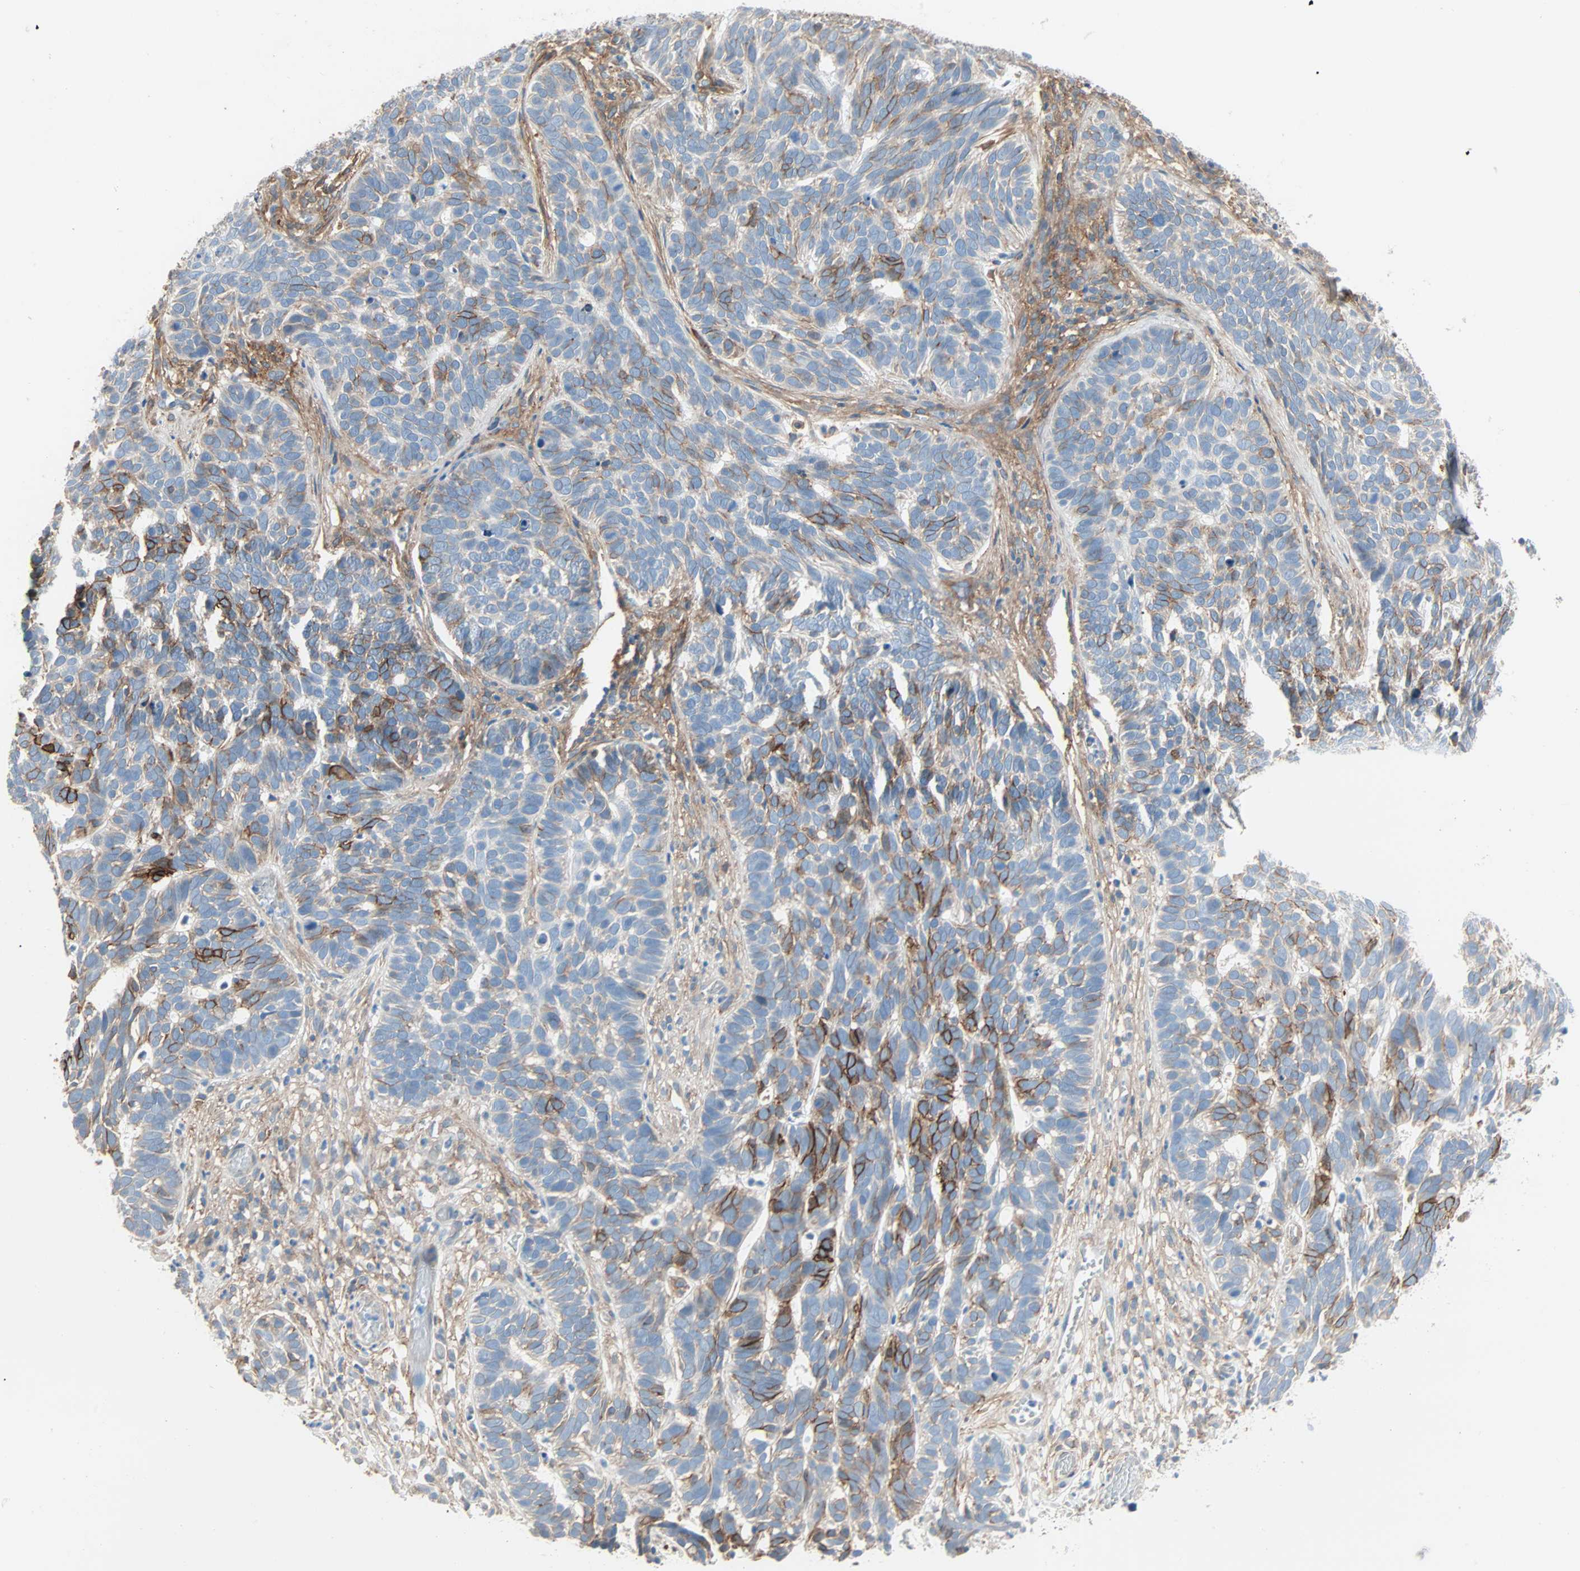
{"staining": {"intensity": "moderate", "quantity": "<25%", "location": "cytoplasmic/membranous"}, "tissue": "skin cancer", "cell_type": "Tumor cells", "image_type": "cancer", "snomed": [{"axis": "morphology", "description": "Basal cell carcinoma"}, {"axis": "topography", "description": "Skin"}], "caption": "Brown immunohistochemical staining in basal cell carcinoma (skin) displays moderate cytoplasmic/membranous positivity in approximately <25% of tumor cells.", "gene": "EPB41L2", "patient": {"sex": "male", "age": 87}}